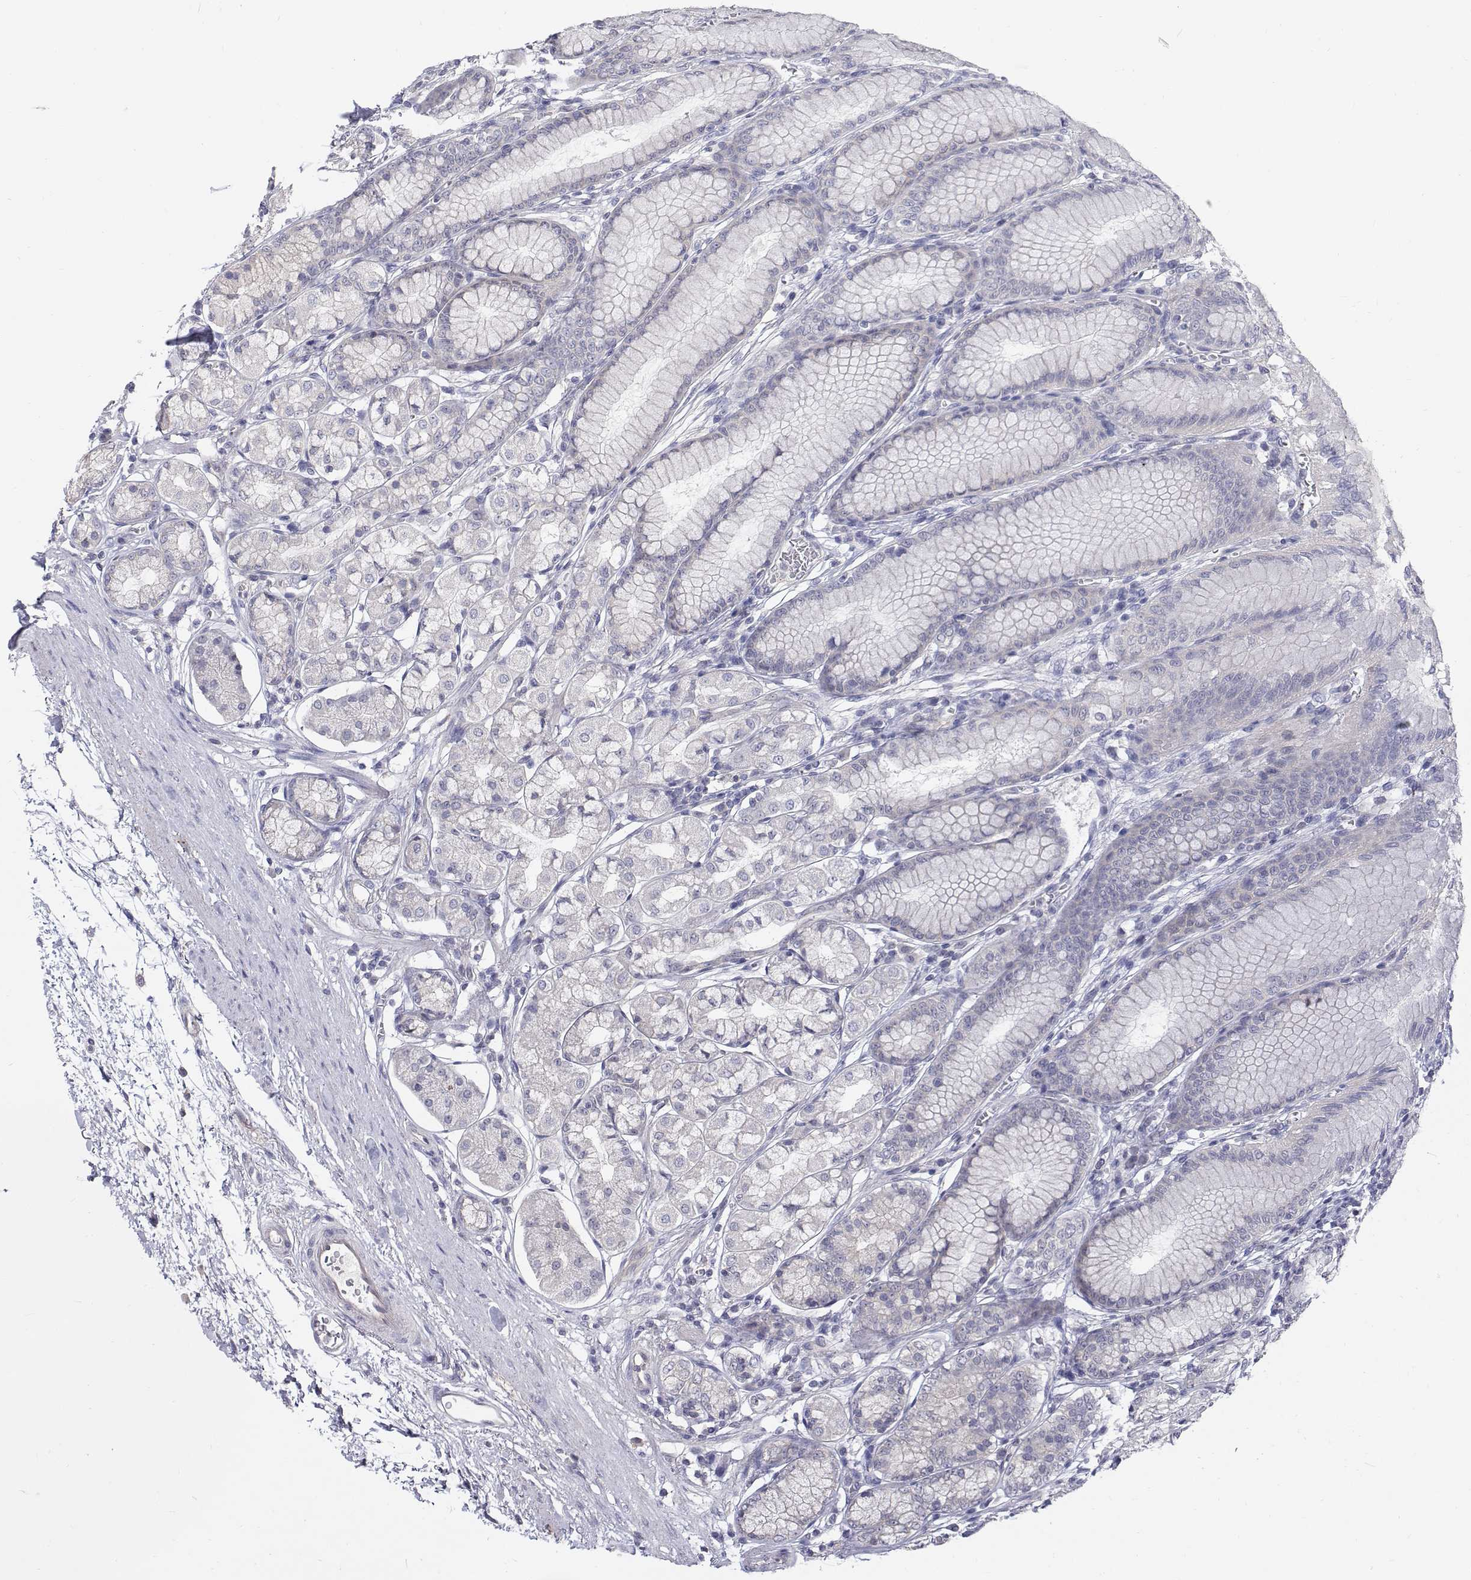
{"staining": {"intensity": "negative", "quantity": "none", "location": "none"}, "tissue": "stomach", "cell_type": "Glandular cells", "image_type": "normal", "snomed": [{"axis": "morphology", "description": "Normal tissue, NOS"}, {"axis": "topography", "description": "Stomach"}, {"axis": "topography", "description": "Stomach, lower"}], "caption": "Human stomach stained for a protein using immunohistochemistry (IHC) exhibits no positivity in glandular cells.", "gene": "MYPN", "patient": {"sex": "male", "age": 76}}